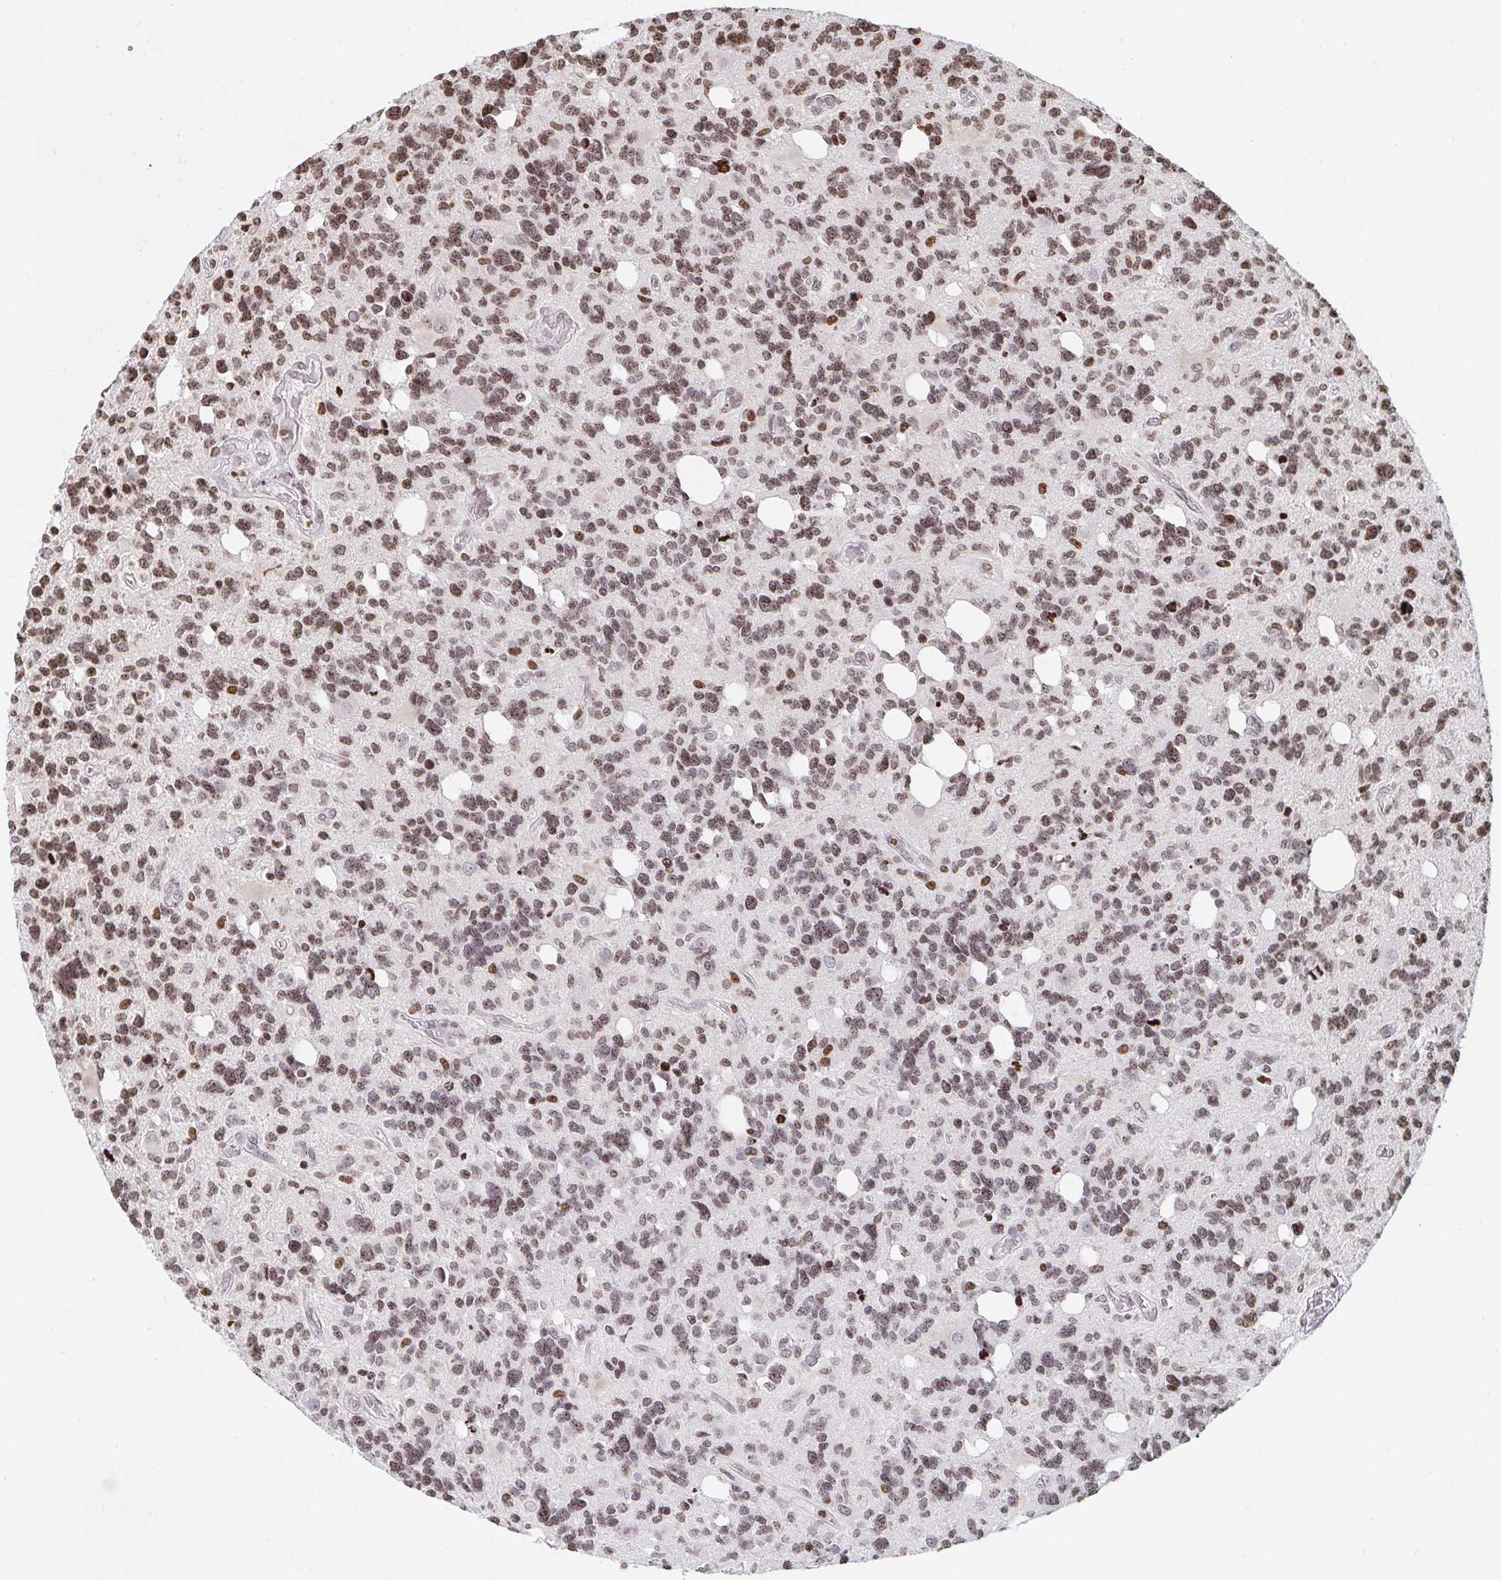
{"staining": {"intensity": "moderate", "quantity": ">75%", "location": "nuclear"}, "tissue": "glioma", "cell_type": "Tumor cells", "image_type": "cancer", "snomed": [{"axis": "morphology", "description": "Glioma, malignant, High grade"}, {"axis": "topography", "description": "Brain"}], "caption": "High-grade glioma (malignant) stained with a protein marker reveals moderate staining in tumor cells.", "gene": "HOXC10", "patient": {"sex": "male", "age": 49}}